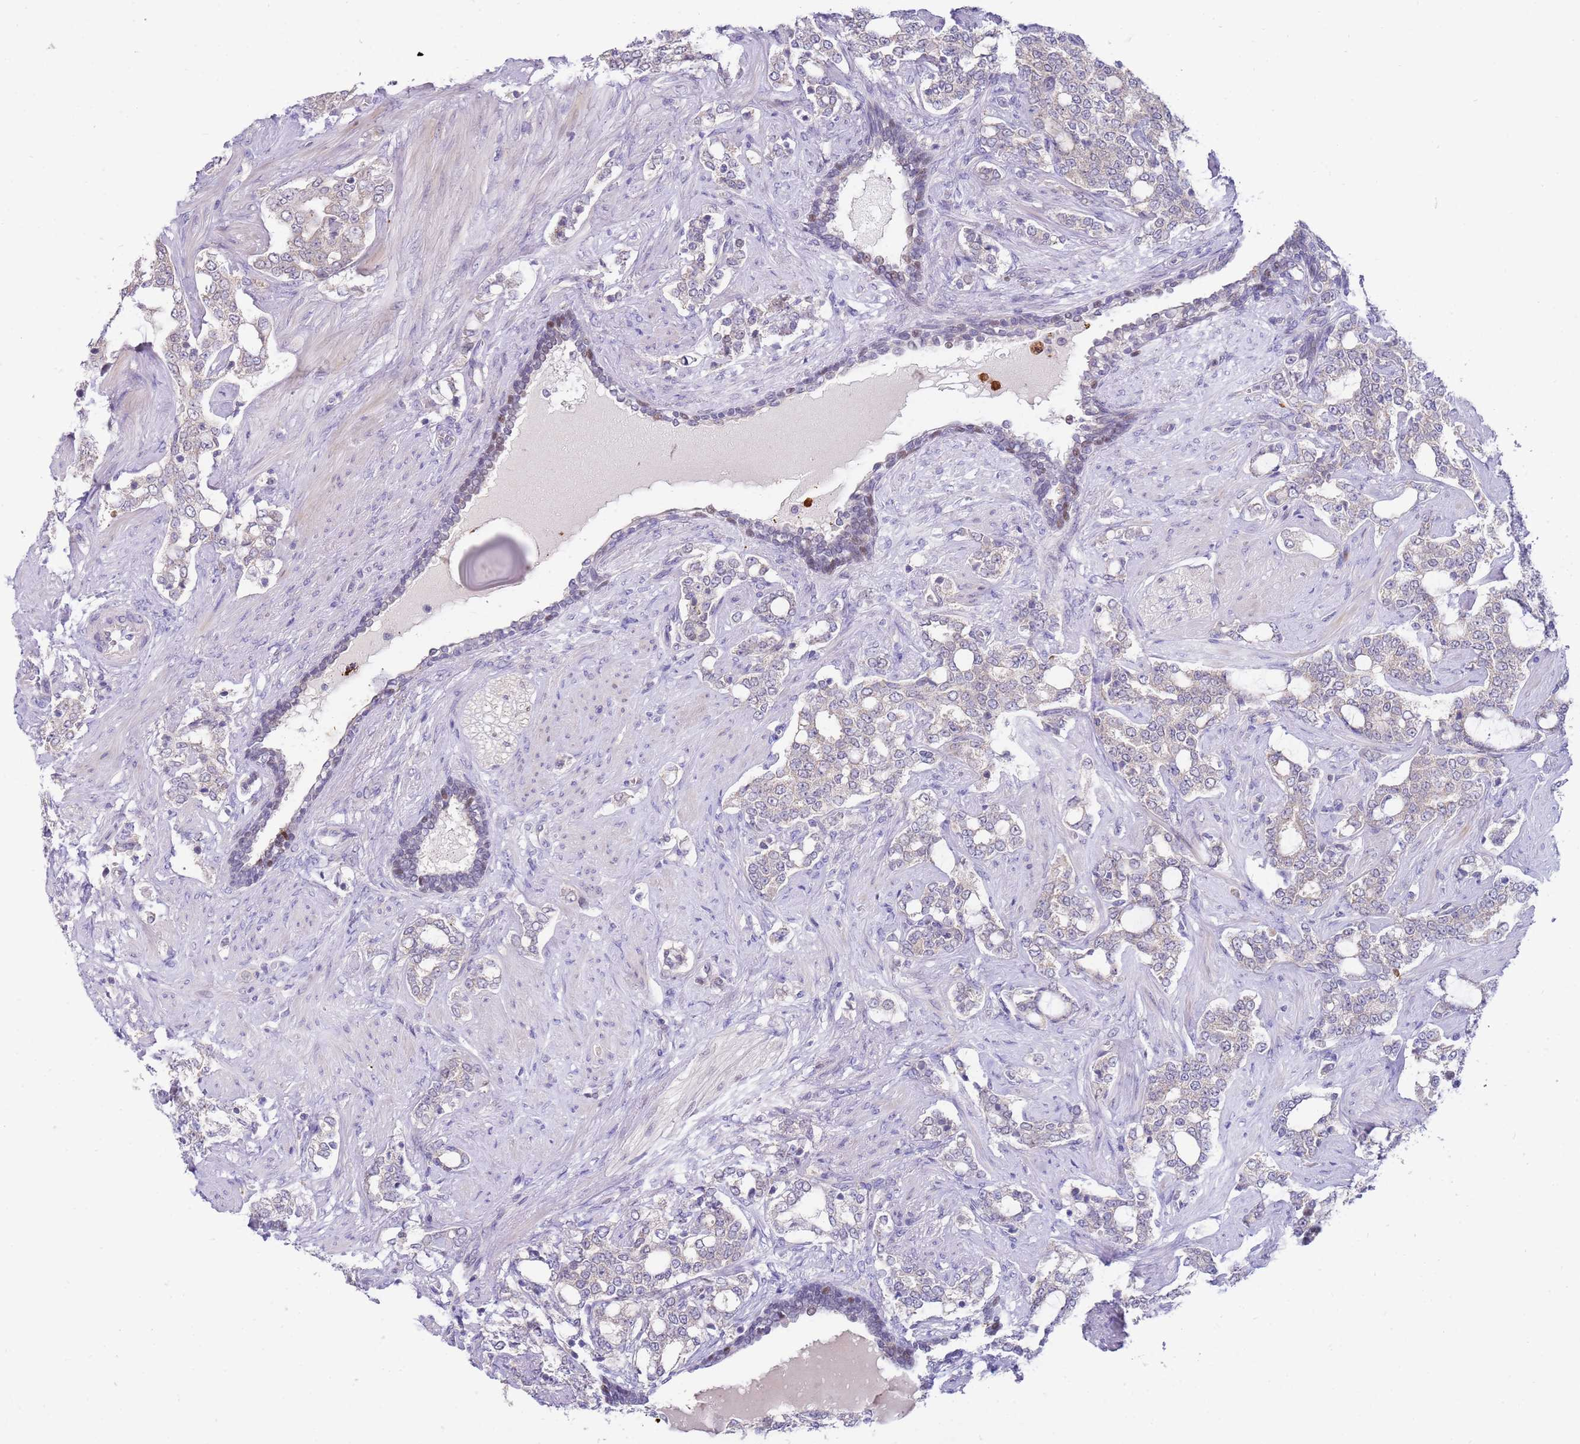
{"staining": {"intensity": "weak", "quantity": "<25%", "location": "cytoplasmic/membranous"}, "tissue": "prostate cancer", "cell_type": "Tumor cells", "image_type": "cancer", "snomed": [{"axis": "morphology", "description": "Adenocarcinoma, High grade"}, {"axis": "topography", "description": "Prostate"}], "caption": "A high-resolution micrograph shows immunohistochemistry staining of adenocarcinoma (high-grade) (prostate), which exhibits no significant positivity in tumor cells.", "gene": "STK25", "patient": {"sex": "male", "age": 64}}